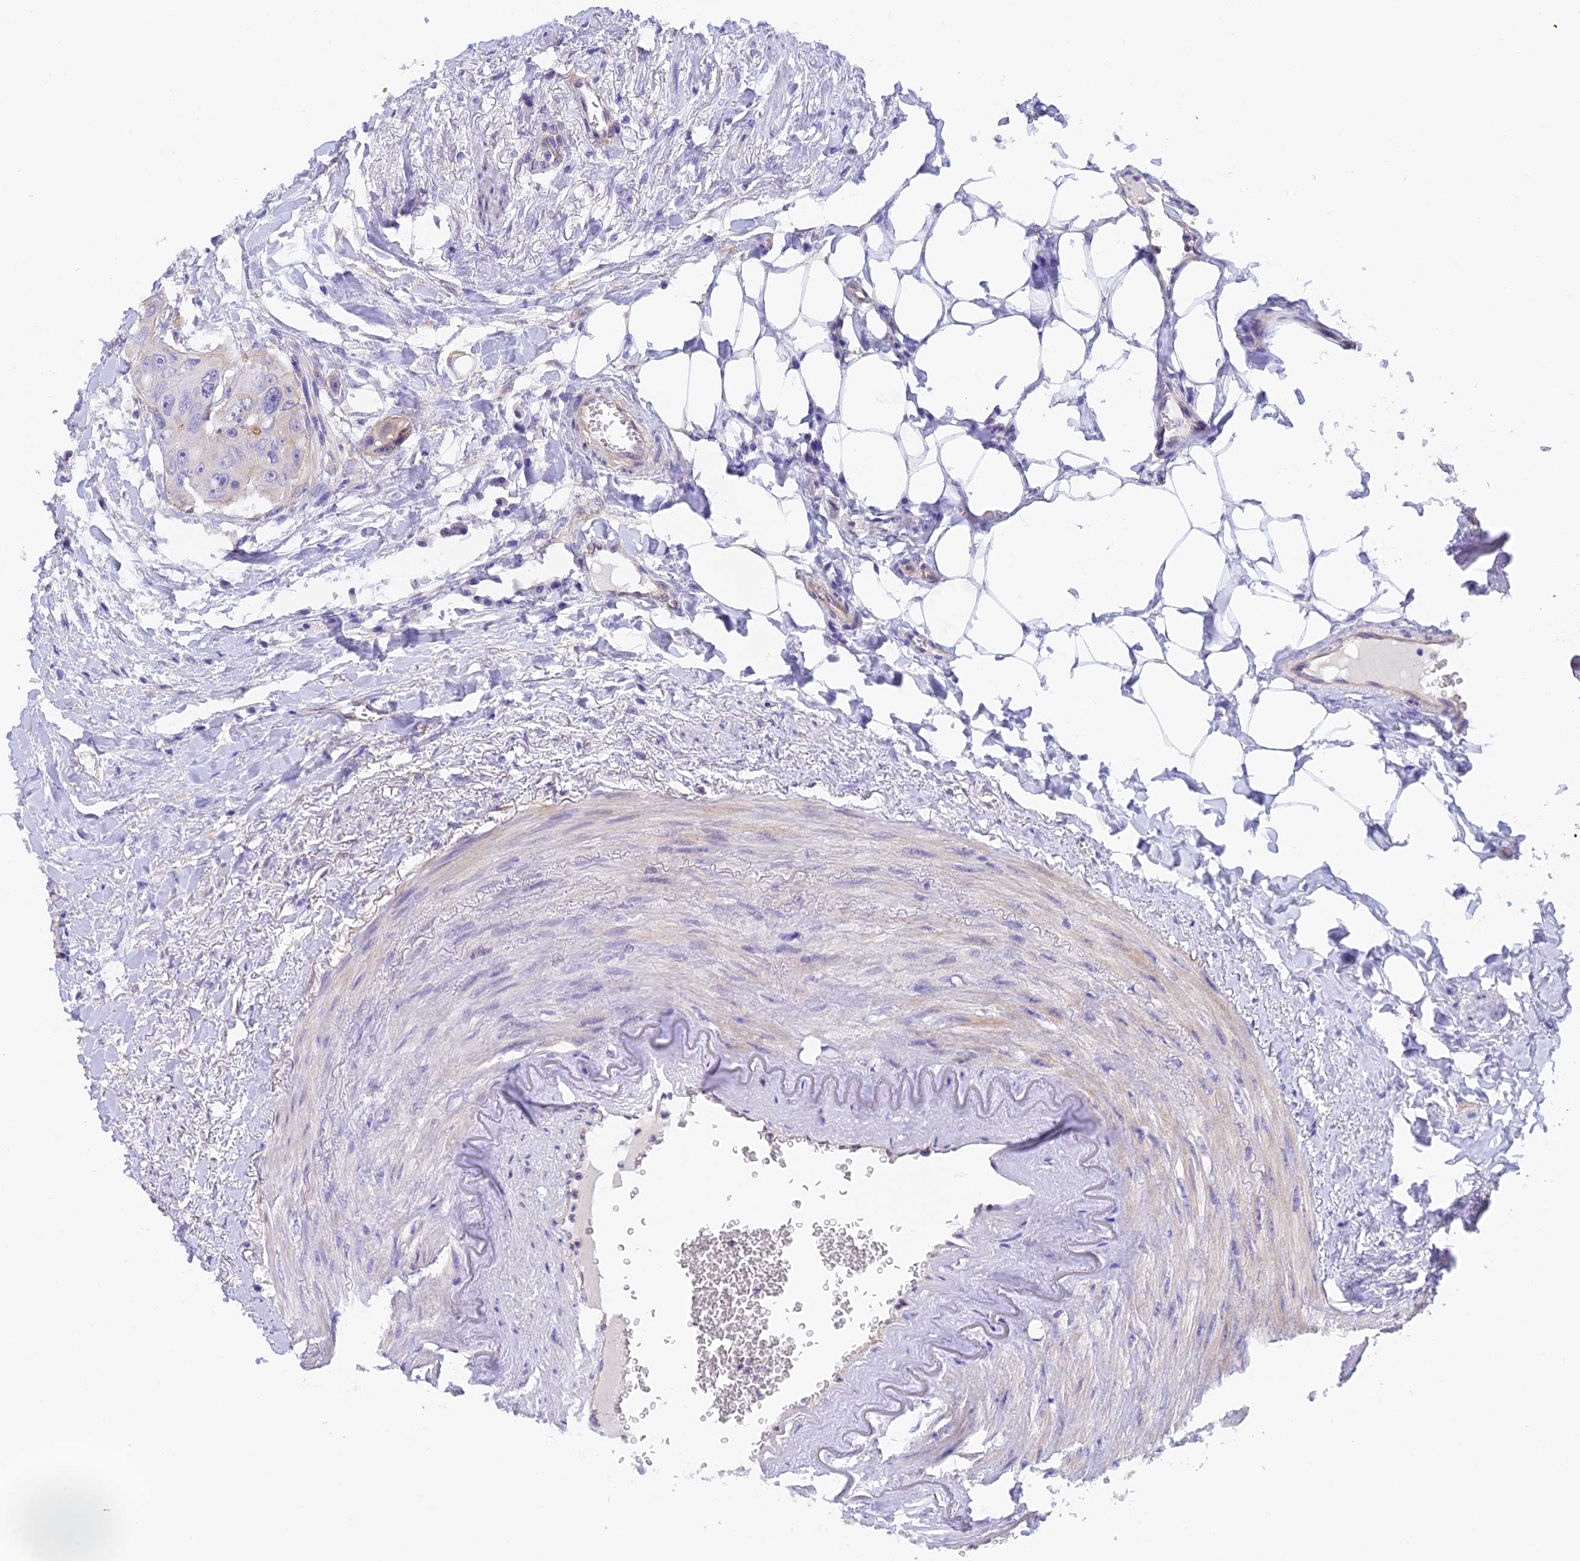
{"staining": {"intensity": "negative", "quantity": "none", "location": "none"}, "tissue": "colorectal cancer", "cell_type": "Tumor cells", "image_type": "cancer", "snomed": [{"axis": "morphology", "description": "Adenocarcinoma, NOS"}, {"axis": "topography", "description": "Rectum"}], "caption": "Immunohistochemical staining of colorectal cancer demonstrates no significant staining in tumor cells.", "gene": "C17orf67", "patient": {"sex": "male", "age": 87}}